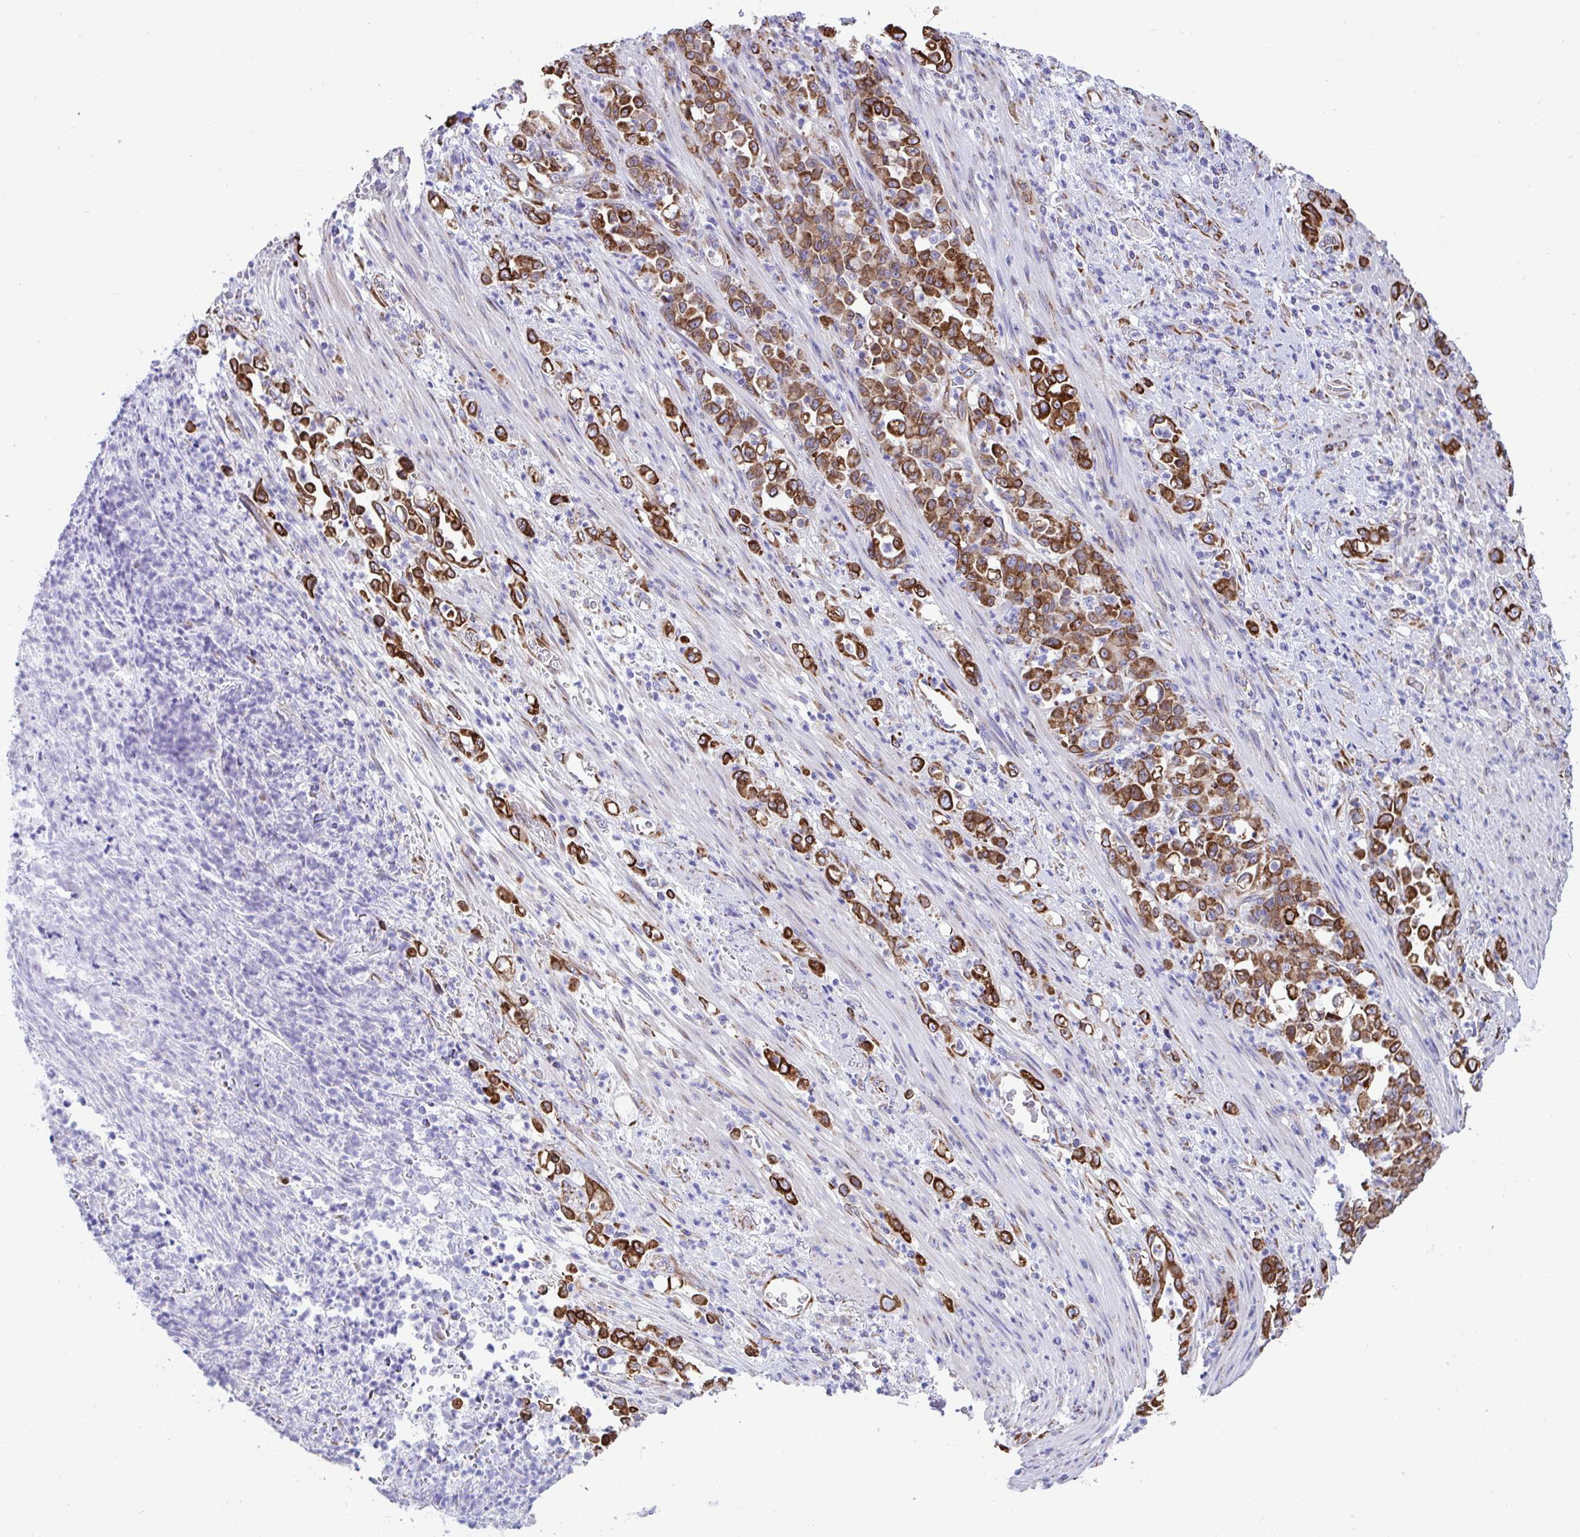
{"staining": {"intensity": "strong", "quantity": ">75%", "location": "cytoplasmic/membranous"}, "tissue": "stomach cancer", "cell_type": "Tumor cells", "image_type": "cancer", "snomed": [{"axis": "morphology", "description": "Normal tissue, NOS"}, {"axis": "morphology", "description": "Adenocarcinoma, NOS"}, {"axis": "topography", "description": "Stomach"}], "caption": "This is a histology image of IHC staining of stomach cancer (adenocarcinoma), which shows strong staining in the cytoplasmic/membranous of tumor cells.", "gene": "ASPH", "patient": {"sex": "female", "age": 79}}